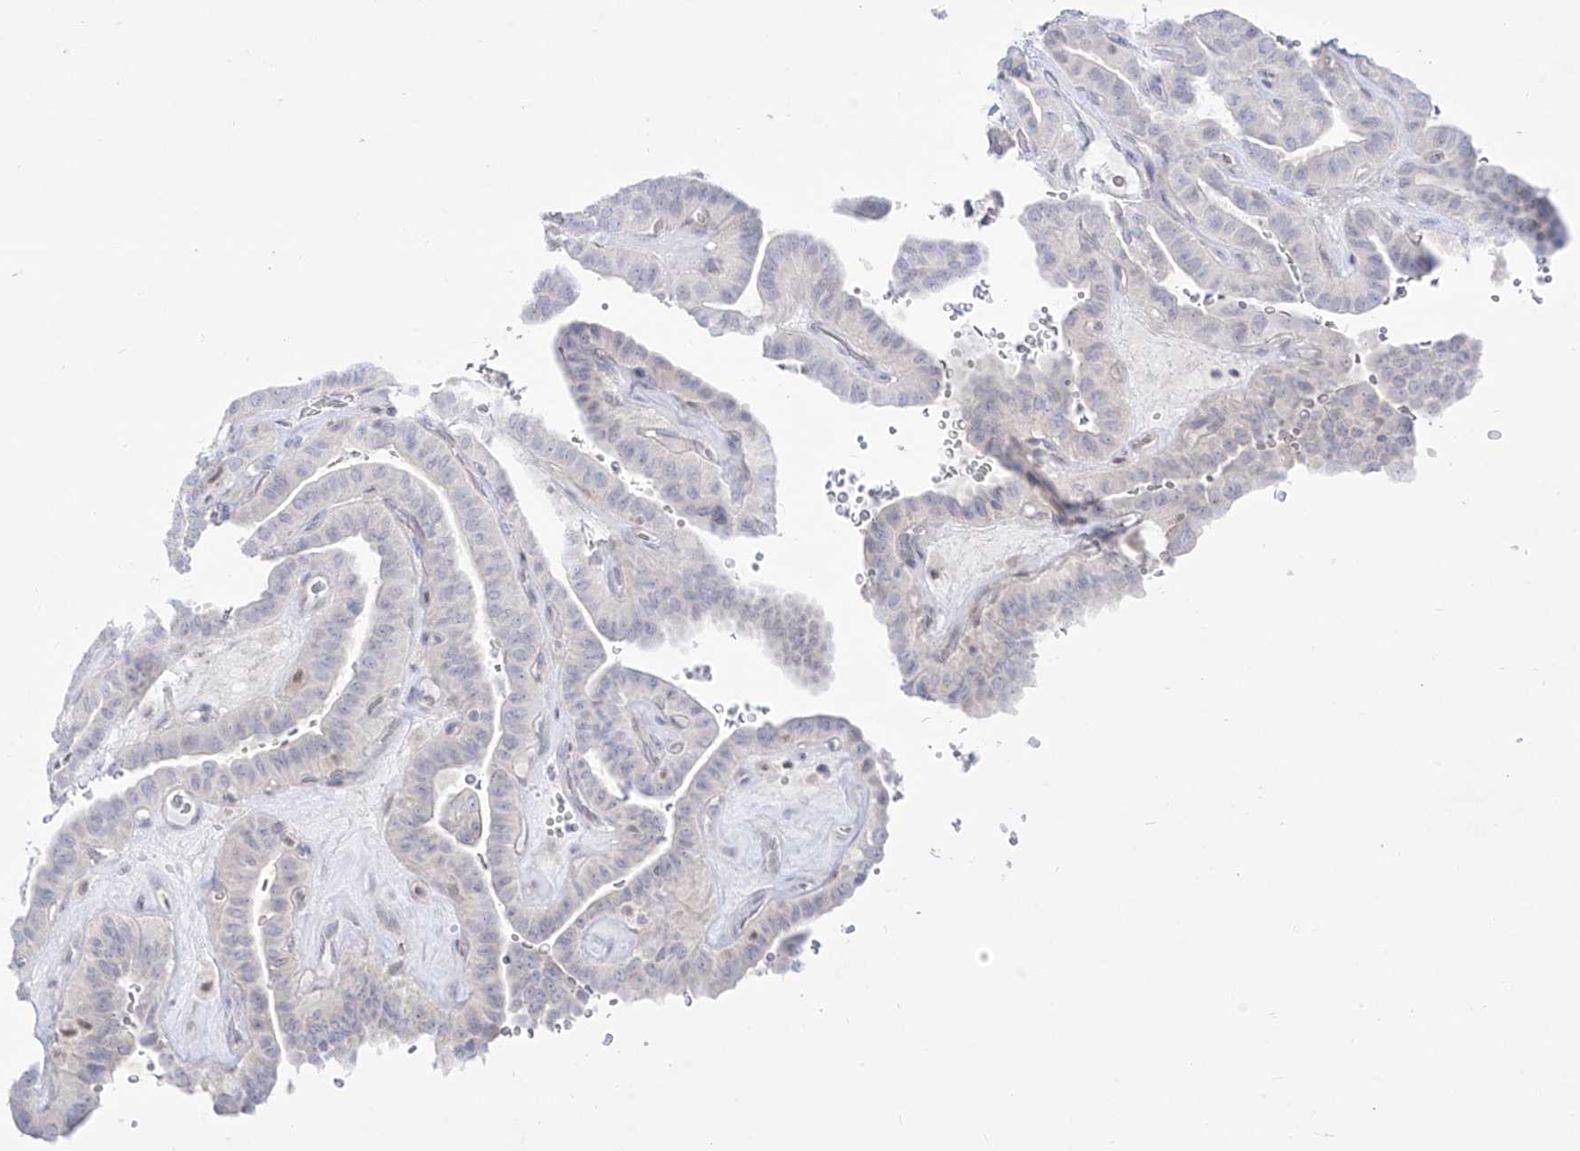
{"staining": {"intensity": "negative", "quantity": "none", "location": "none"}, "tissue": "thyroid cancer", "cell_type": "Tumor cells", "image_type": "cancer", "snomed": [{"axis": "morphology", "description": "Papillary adenocarcinoma, NOS"}, {"axis": "topography", "description": "Thyroid gland"}], "caption": "Papillary adenocarcinoma (thyroid) was stained to show a protein in brown. There is no significant positivity in tumor cells. Brightfield microscopy of IHC stained with DAB (3,3'-diaminobenzidine) (brown) and hematoxylin (blue), captured at high magnification.", "gene": "DMKN", "patient": {"sex": "male", "age": 77}}